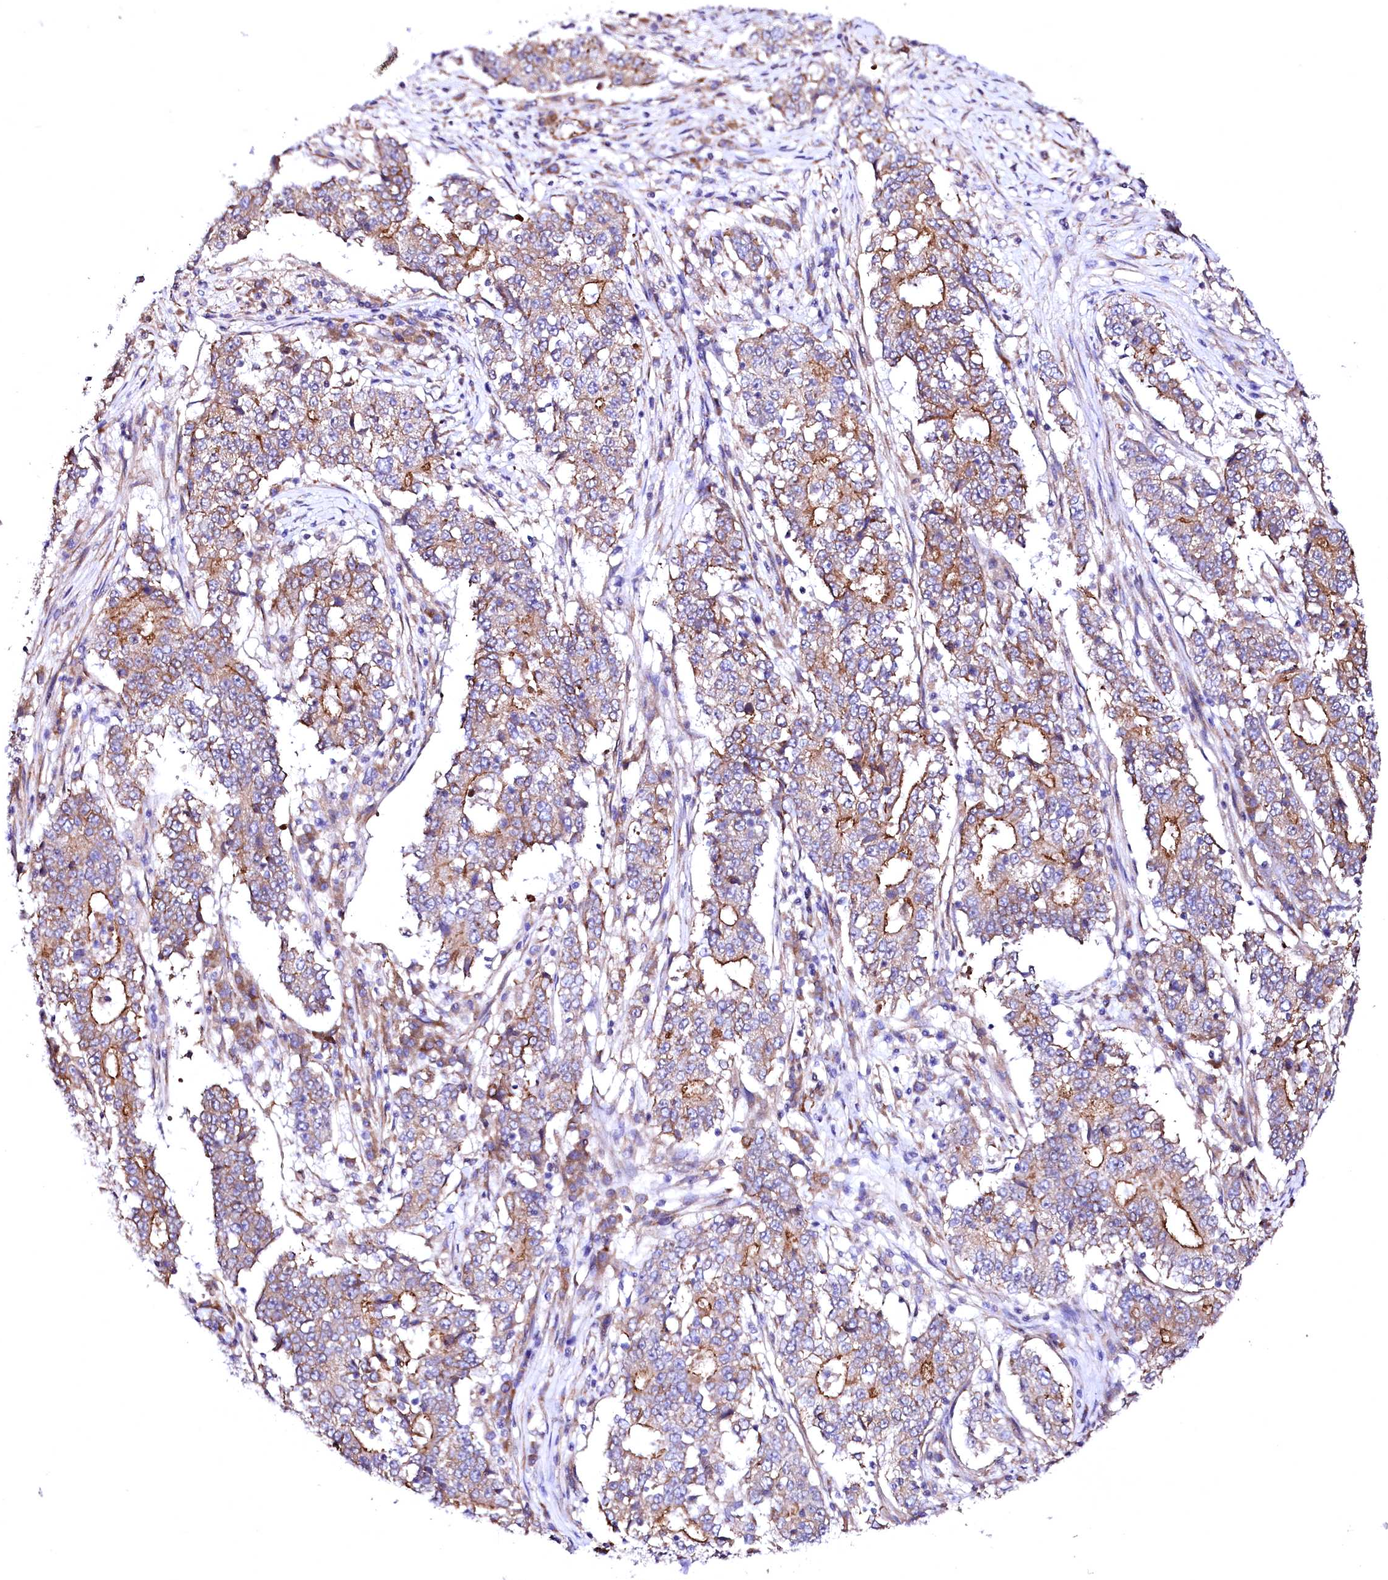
{"staining": {"intensity": "moderate", "quantity": "25%-75%", "location": "cytoplasmic/membranous"}, "tissue": "stomach cancer", "cell_type": "Tumor cells", "image_type": "cancer", "snomed": [{"axis": "morphology", "description": "Adenocarcinoma, NOS"}, {"axis": "topography", "description": "Stomach"}], "caption": "Adenocarcinoma (stomach) tissue reveals moderate cytoplasmic/membranous expression in approximately 25%-75% of tumor cells The protein is stained brown, and the nuclei are stained in blue (DAB IHC with brightfield microscopy, high magnification).", "gene": "GPR176", "patient": {"sex": "male", "age": 59}}